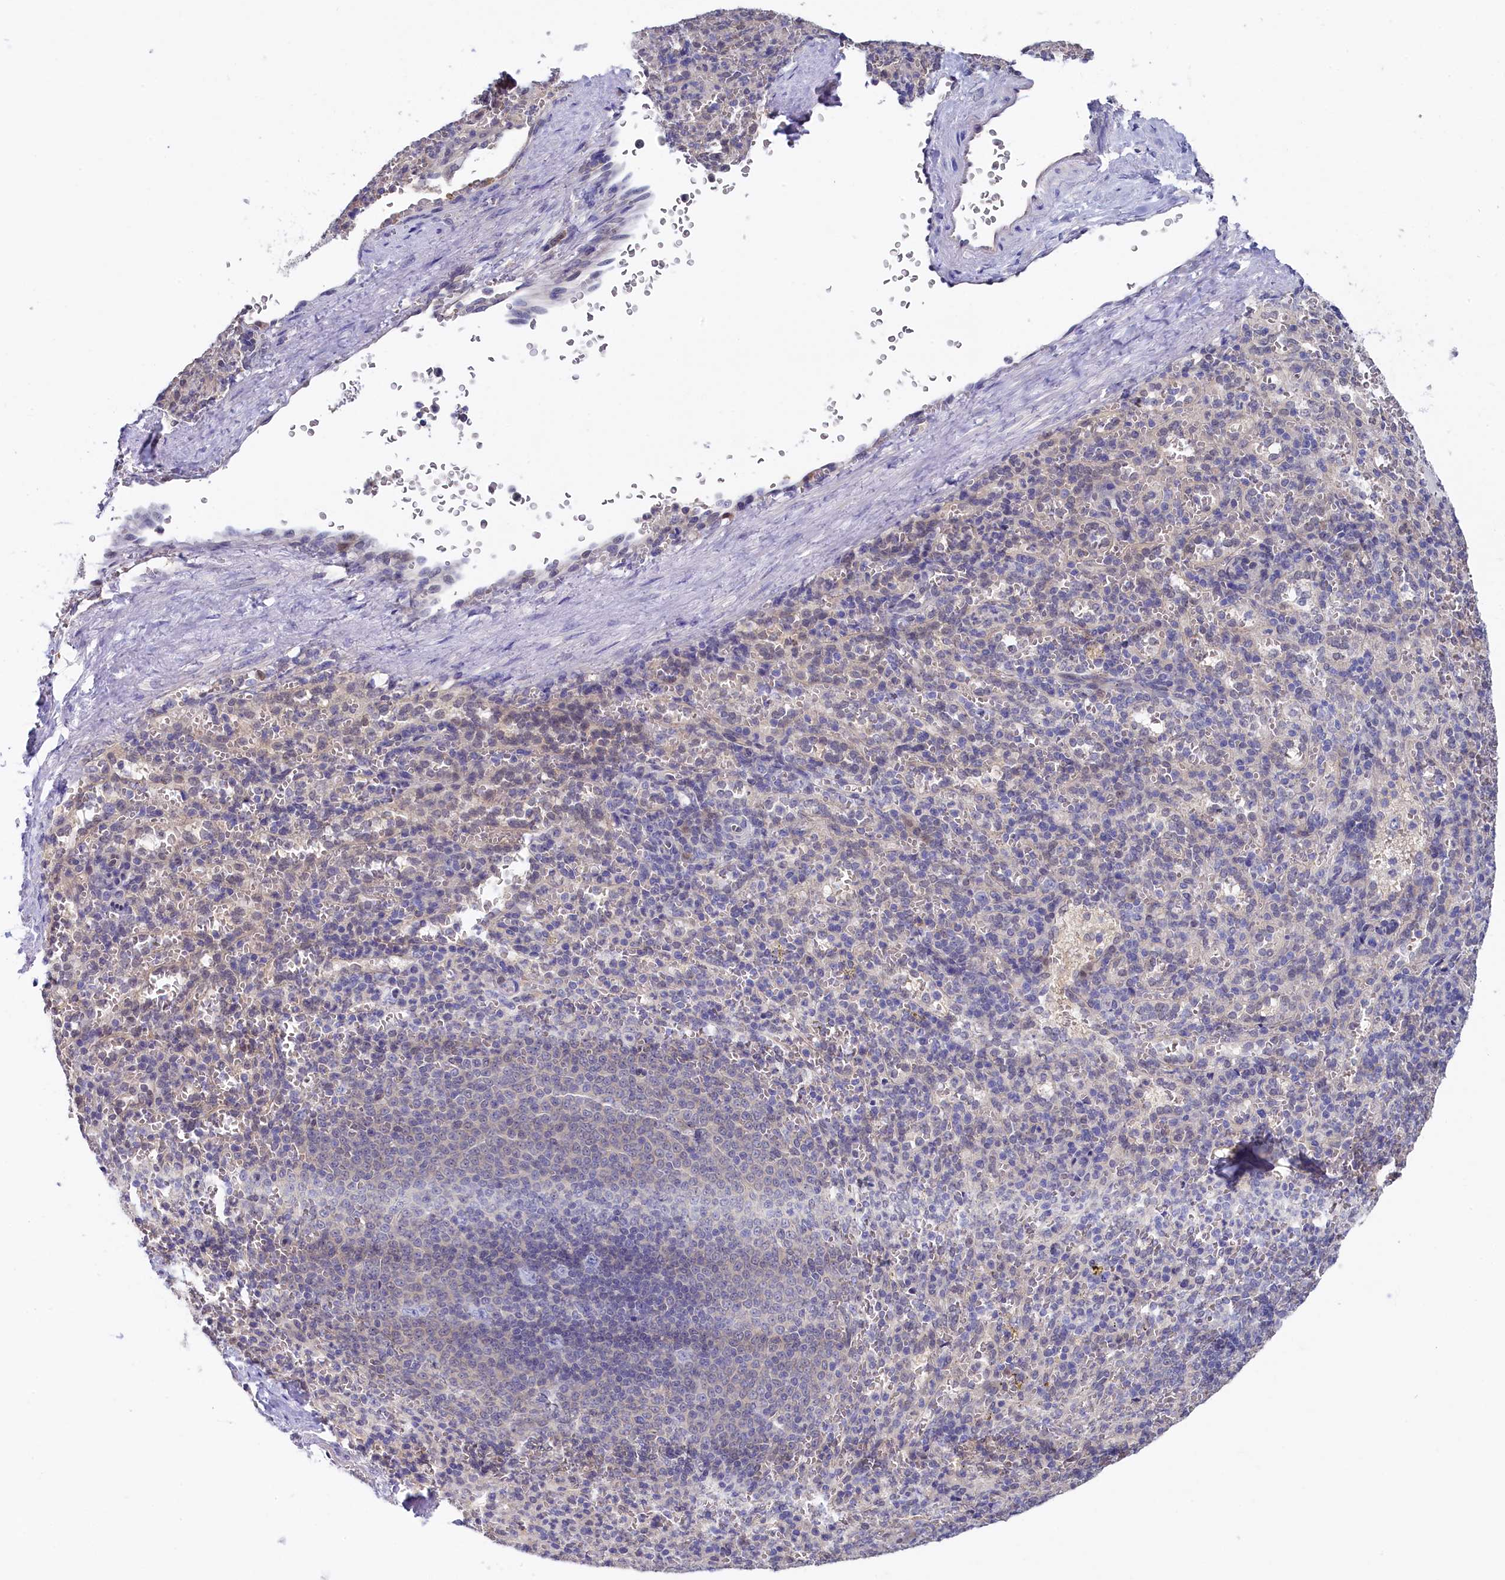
{"staining": {"intensity": "negative", "quantity": "none", "location": "none"}, "tissue": "spleen", "cell_type": "Cells in red pulp", "image_type": "normal", "snomed": [{"axis": "morphology", "description": "Normal tissue, NOS"}, {"axis": "topography", "description": "Spleen"}], "caption": "An image of spleen stained for a protein demonstrates no brown staining in cells in red pulp. (DAB immunohistochemistry (IHC) with hematoxylin counter stain).", "gene": "C11orf54", "patient": {"sex": "female", "age": 21}}